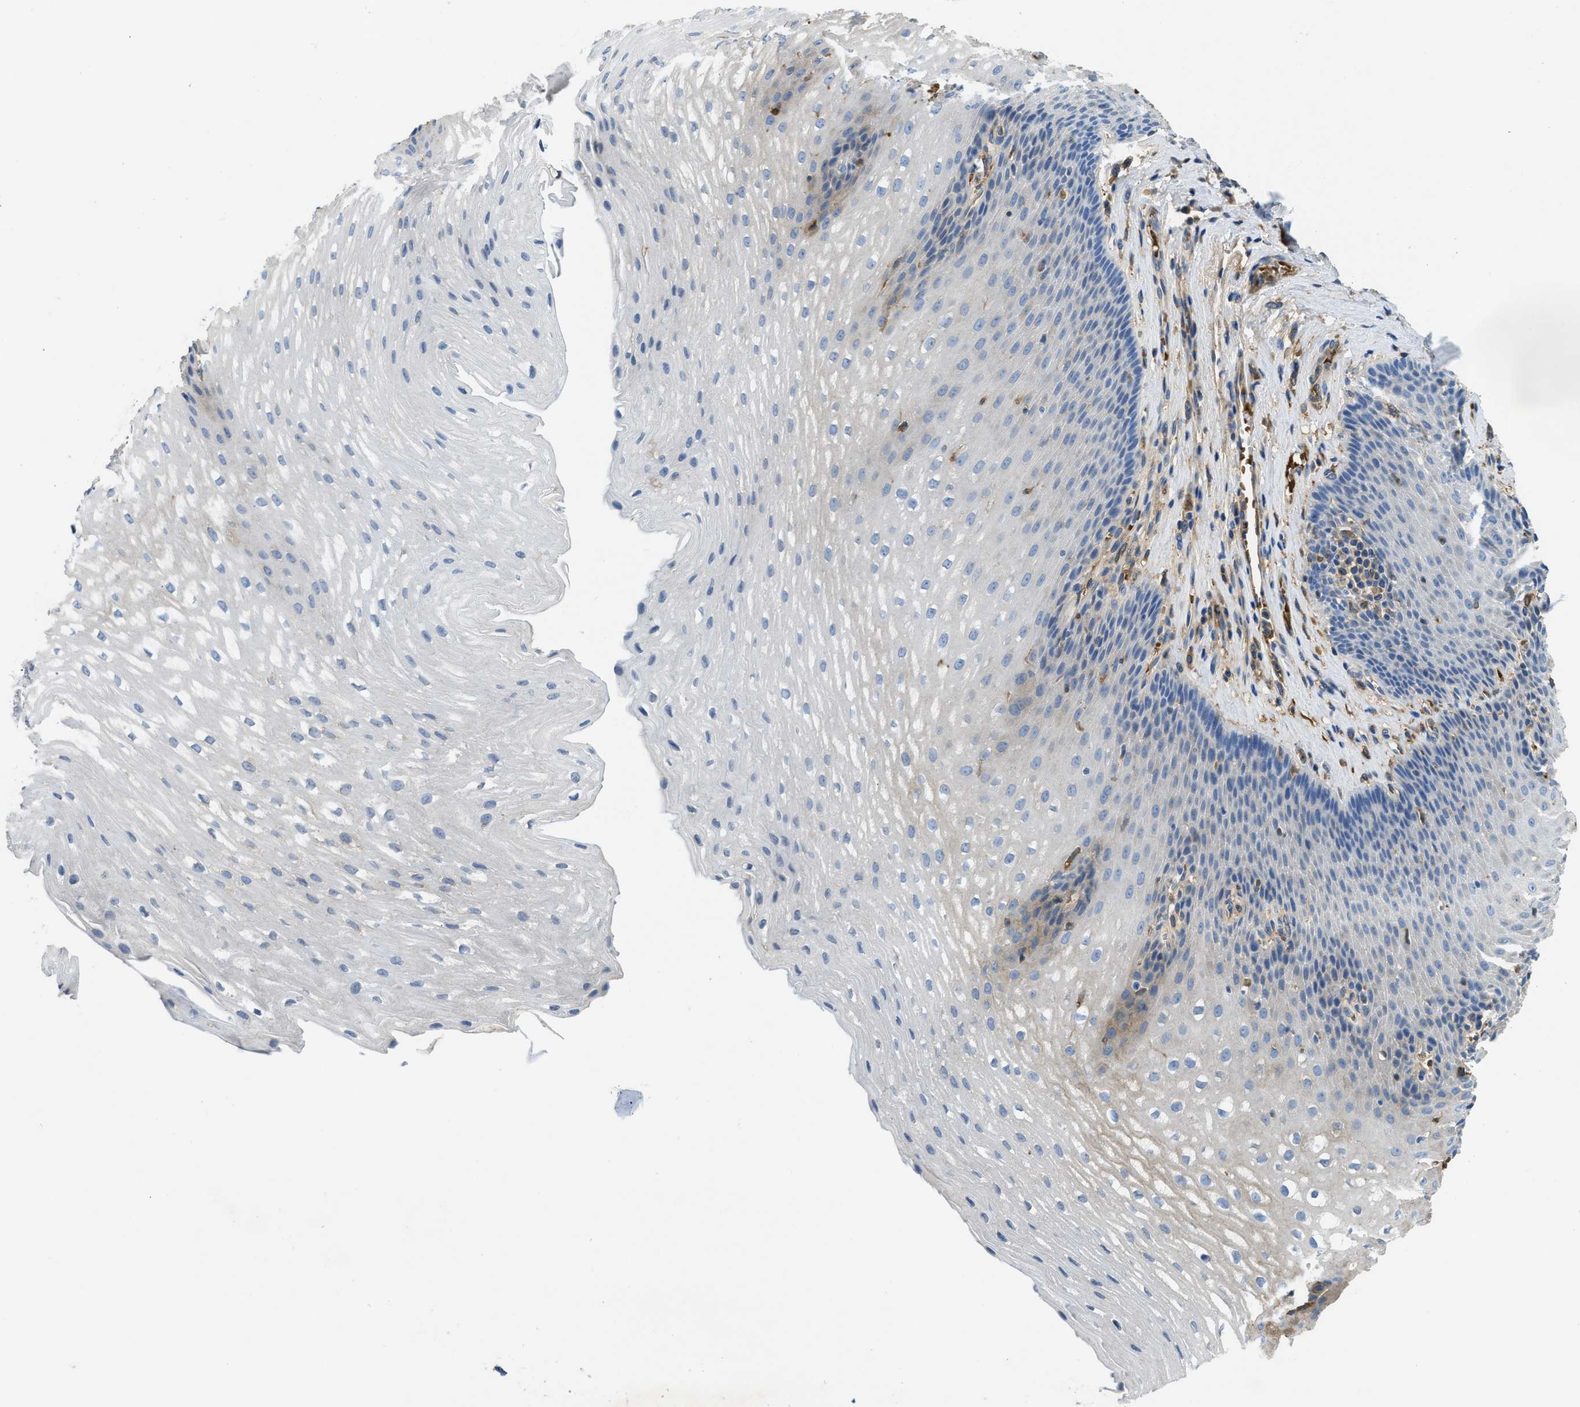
{"staining": {"intensity": "weak", "quantity": "<25%", "location": "cytoplasmic/membranous"}, "tissue": "esophagus", "cell_type": "Squamous epithelial cells", "image_type": "normal", "snomed": [{"axis": "morphology", "description": "Normal tissue, NOS"}, {"axis": "topography", "description": "Esophagus"}], "caption": "Immunohistochemistry (IHC) of benign esophagus shows no positivity in squamous epithelial cells. (Immunohistochemistry, brightfield microscopy, high magnification).", "gene": "MPDU1", "patient": {"sex": "male", "age": 48}}